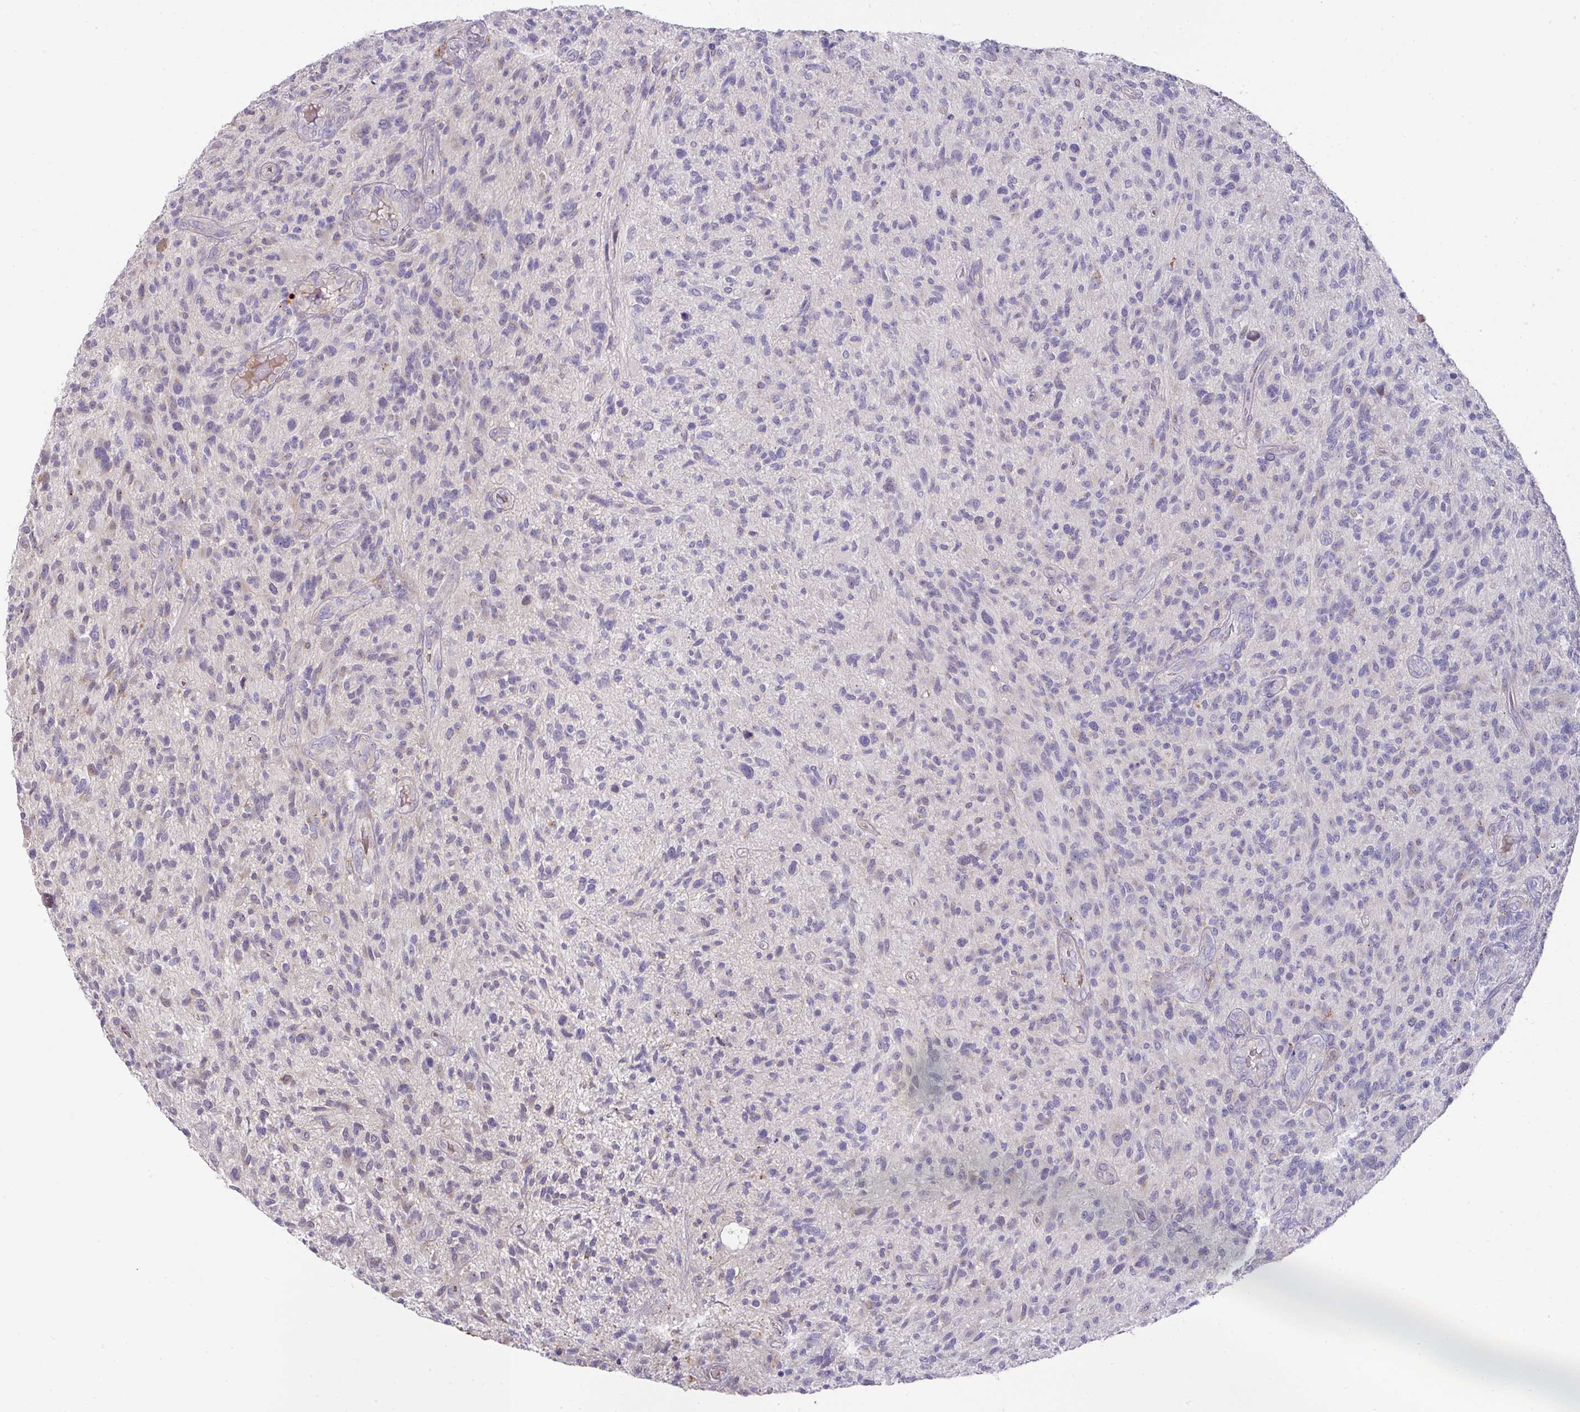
{"staining": {"intensity": "negative", "quantity": "none", "location": "none"}, "tissue": "glioma", "cell_type": "Tumor cells", "image_type": "cancer", "snomed": [{"axis": "morphology", "description": "Glioma, malignant, High grade"}, {"axis": "topography", "description": "Brain"}], "caption": "Protein analysis of glioma reveals no significant expression in tumor cells.", "gene": "TARM1", "patient": {"sex": "male", "age": 47}}